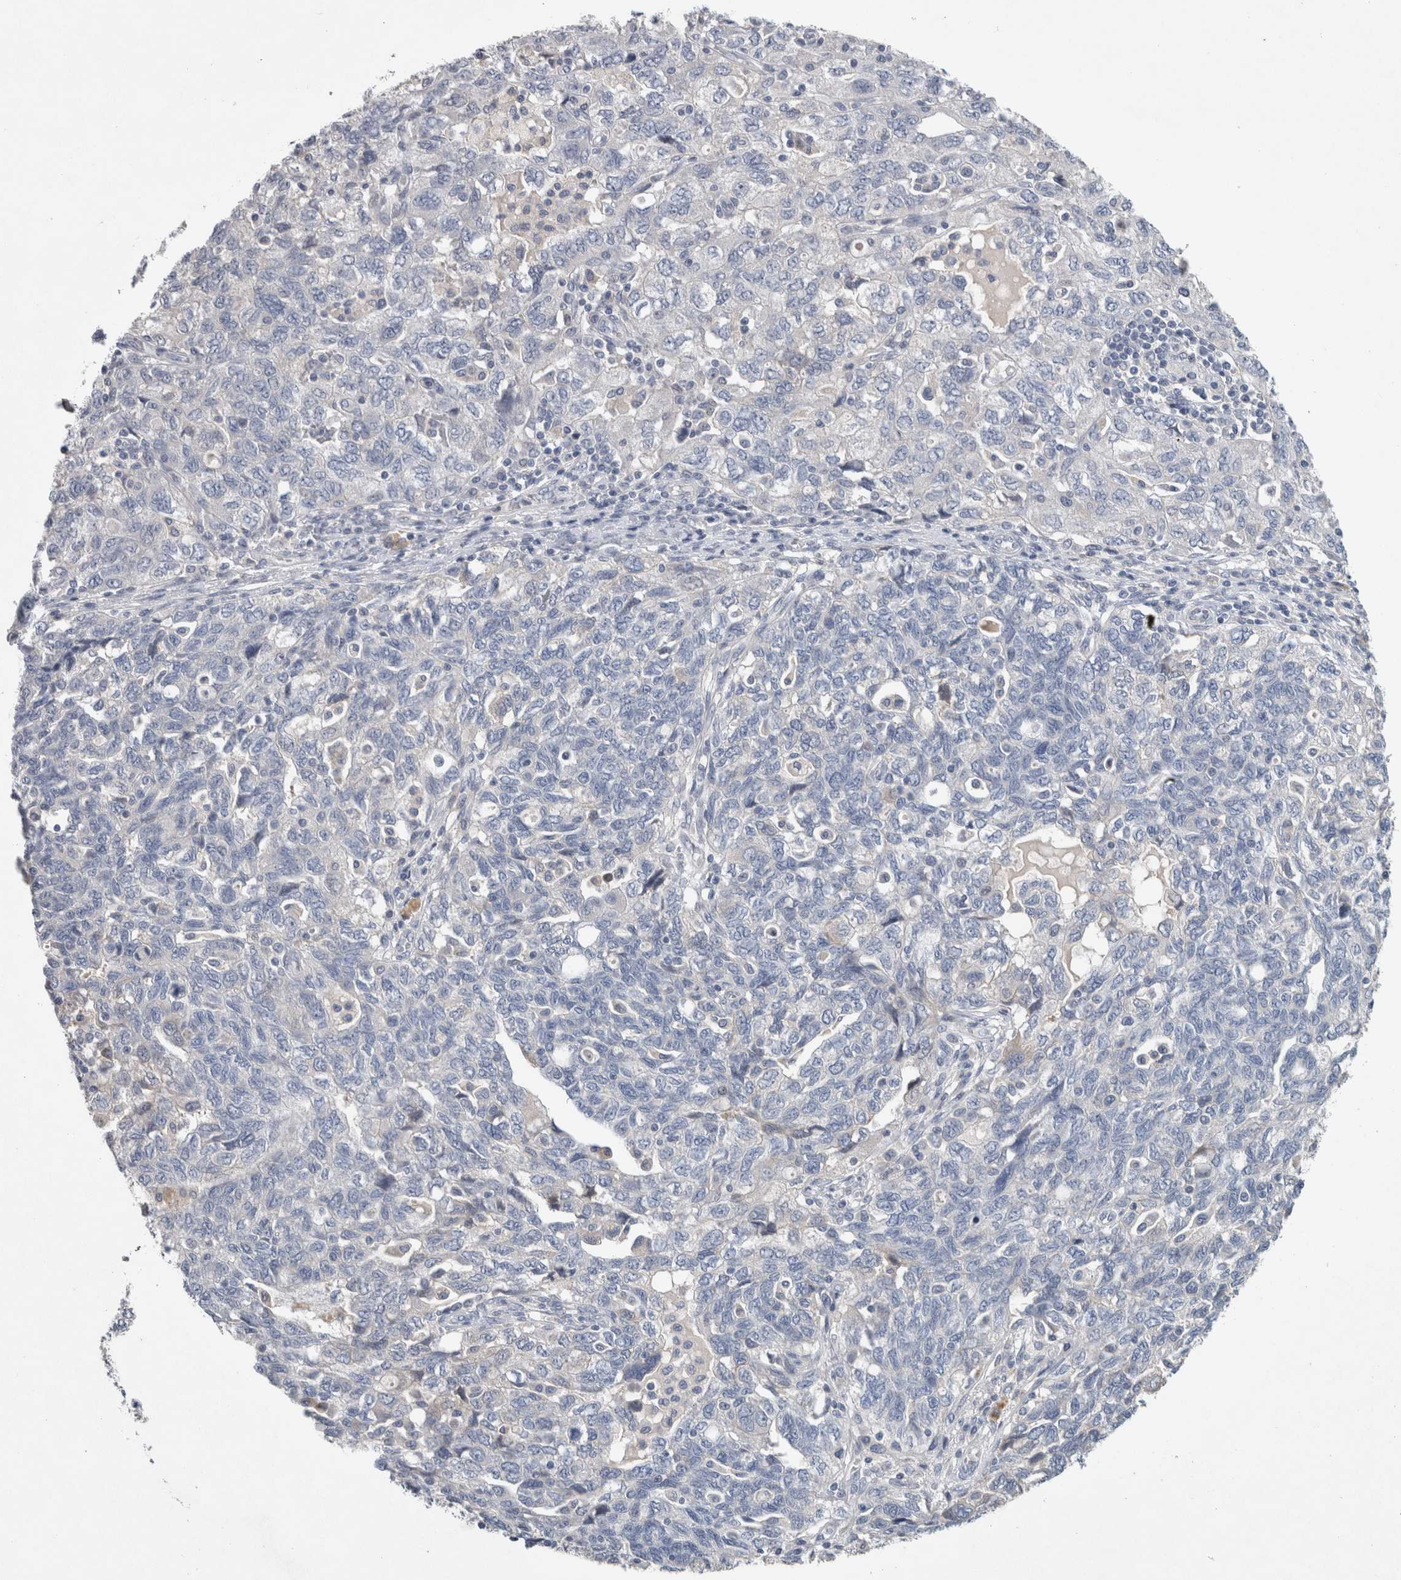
{"staining": {"intensity": "negative", "quantity": "none", "location": "none"}, "tissue": "ovarian cancer", "cell_type": "Tumor cells", "image_type": "cancer", "snomed": [{"axis": "morphology", "description": "Carcinoma, NOS"}, {"axis": "morphology", "description": "Cystadenocarcinoma, serous, NOS"}, {"axis": "topography", "description": "Ovary"}], "caption": "A photomicrograph of human ovarian cancer is negative for staining in tumor cells.", "gene": "HEXD", "patient": {"sex": "female", "age": 69}}